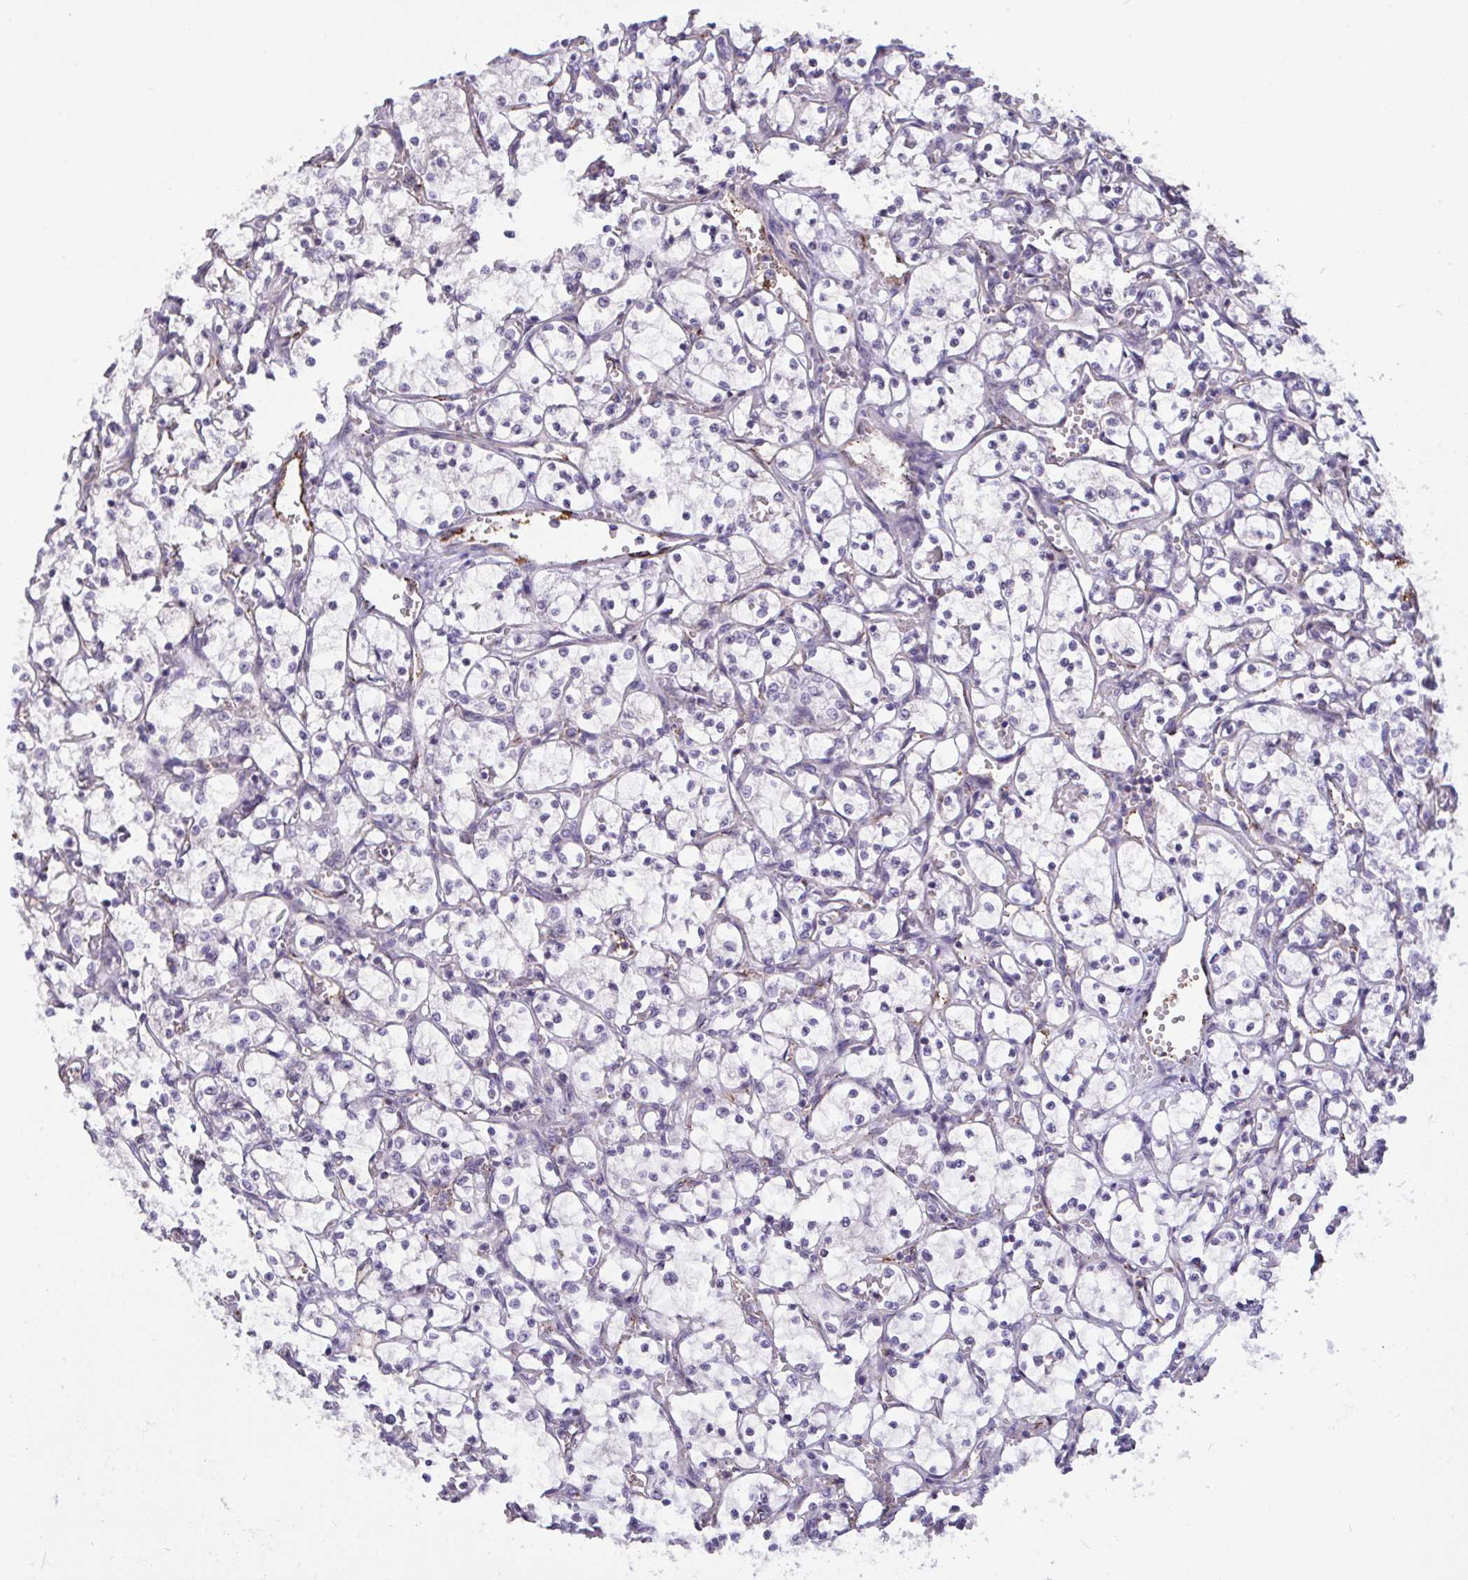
{"staining": {"intensity": "negative", "quantity": "none", "location": "none"}, "tissue": "renal cancer", "cell_type": "Tumor cells", "image_type": "cancer", "snomed": [{"axis": "morphology", "description": "Adenocarcinoma, NOS"}, {"axis": "topography", "description": "Kidney"}], "caption": "There is no significant staining in tumor cells of renal adenocarcinoma.", "gene": "SEMA6B", "patient": {"sex": "female", "age": 69}}